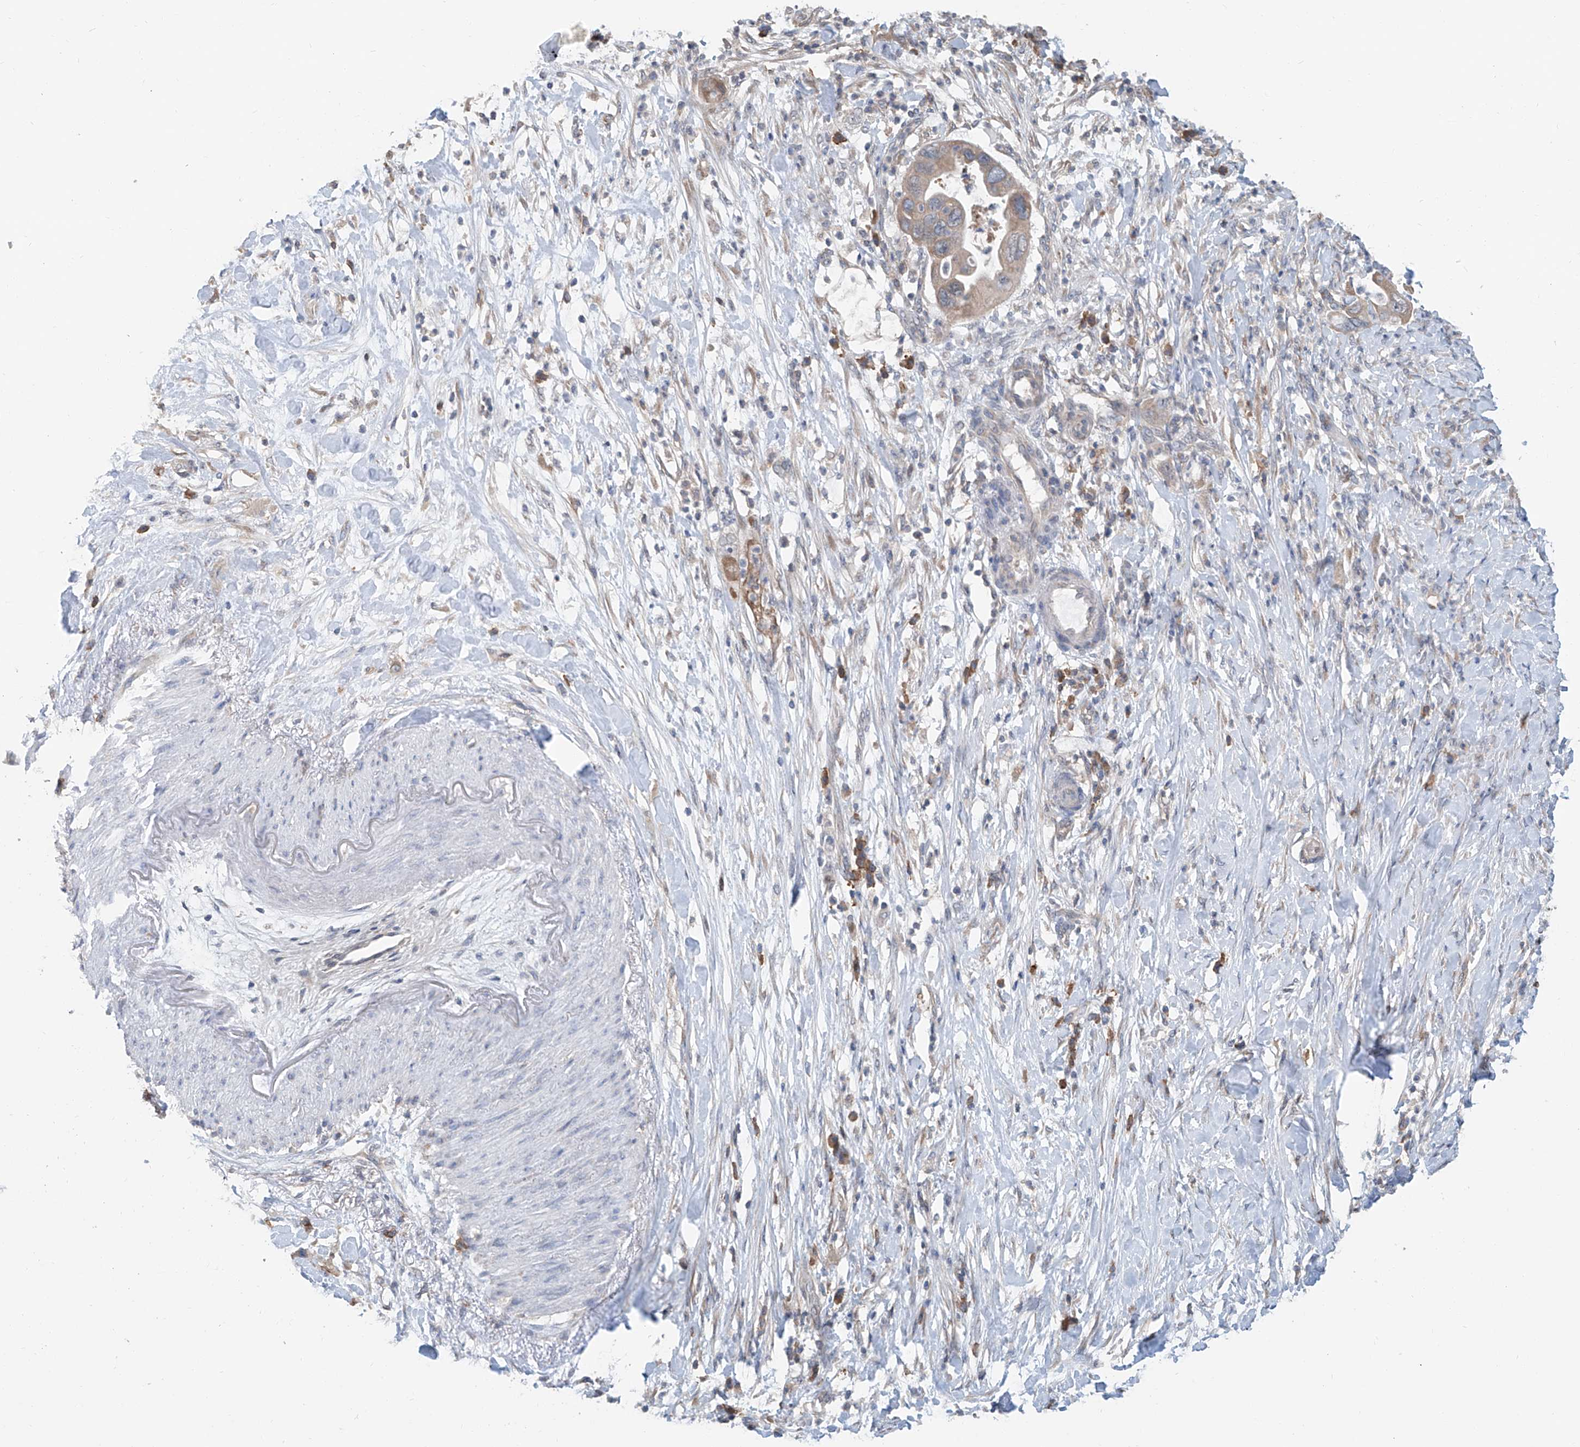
{"staining": {"intensity": "weak", "quantity": "25%-75%", "location": "cytoplasmic/membranous"}, "tissue": "pancreatic cancer", "cell_type": "Tumor cells", "image_type": "cancer", "snomed": [{"axis": "morphology", "description": "Adenocarcinoma, NOS"}, {"axis": "topography", "description": "Pancreas"}], "caption": "This histopathology image exhibits pancreatic cancer stained with immunohistochemistry (IHC) to label a protein in brown. The cytoplasmic/membranous of tumor cells show weak positivity for the protein. Nuclei are counter-stained blue.", "gene": "KCNK10", "patient": {"sex": "female", "age": 71}}